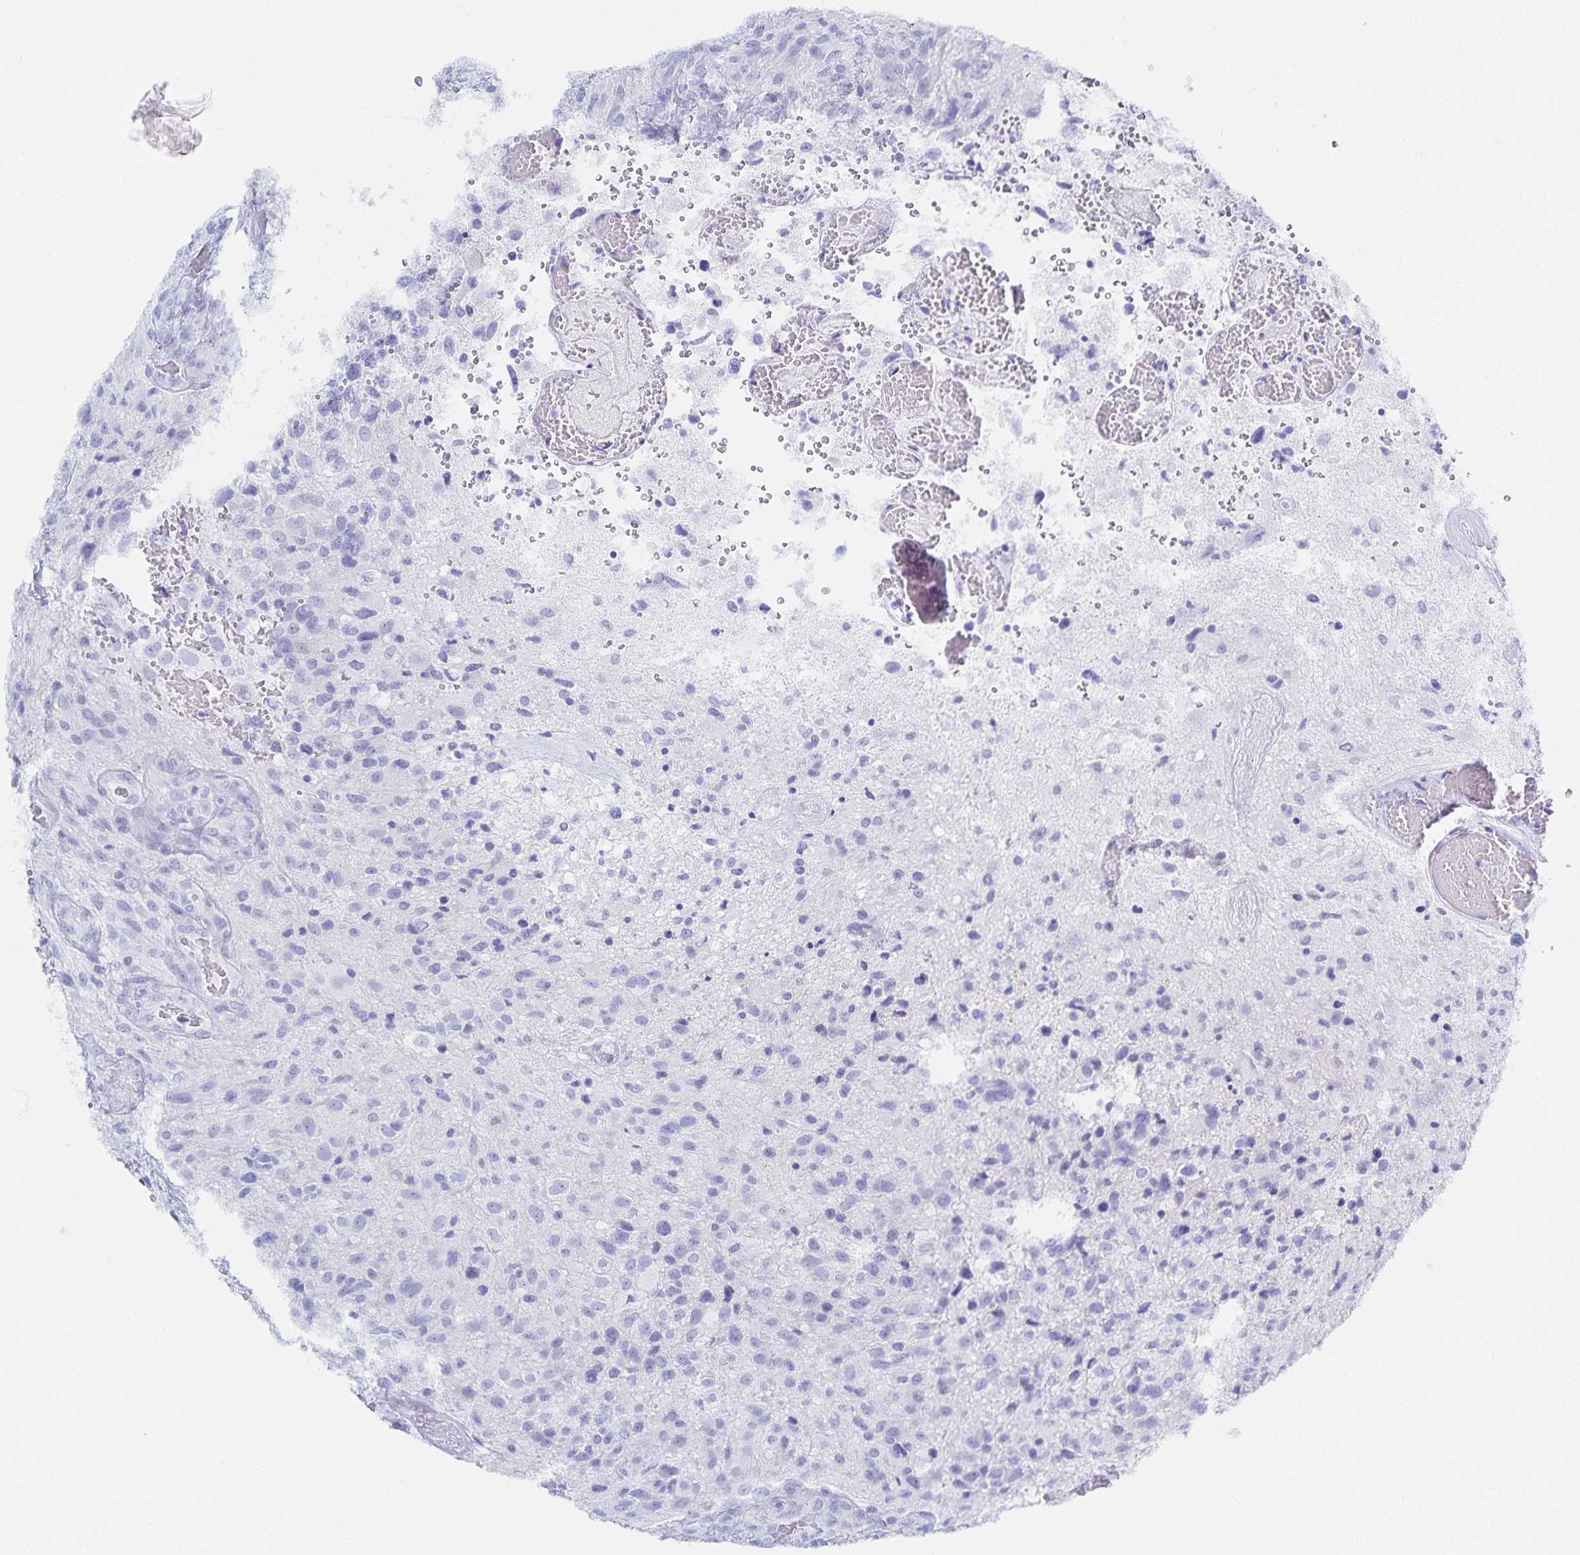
{"staining": {"intensity": "negative", "quantity": "none", "location": "none"}, "tissue": "glioma", "cell_type": "Tumor cells", "image_type": "cancer", "snomed": [{"axis": "morphology", "description": "Glioma, malignant, High grade"}, {"axis": "topography", "description": "Brain"}], "caption": "The photomicrograph displays no significant staining in tumor cells of malignant glioma (high-grade).", "gene": "SNTN", "patient": {"sex": "male", "age": 53}}